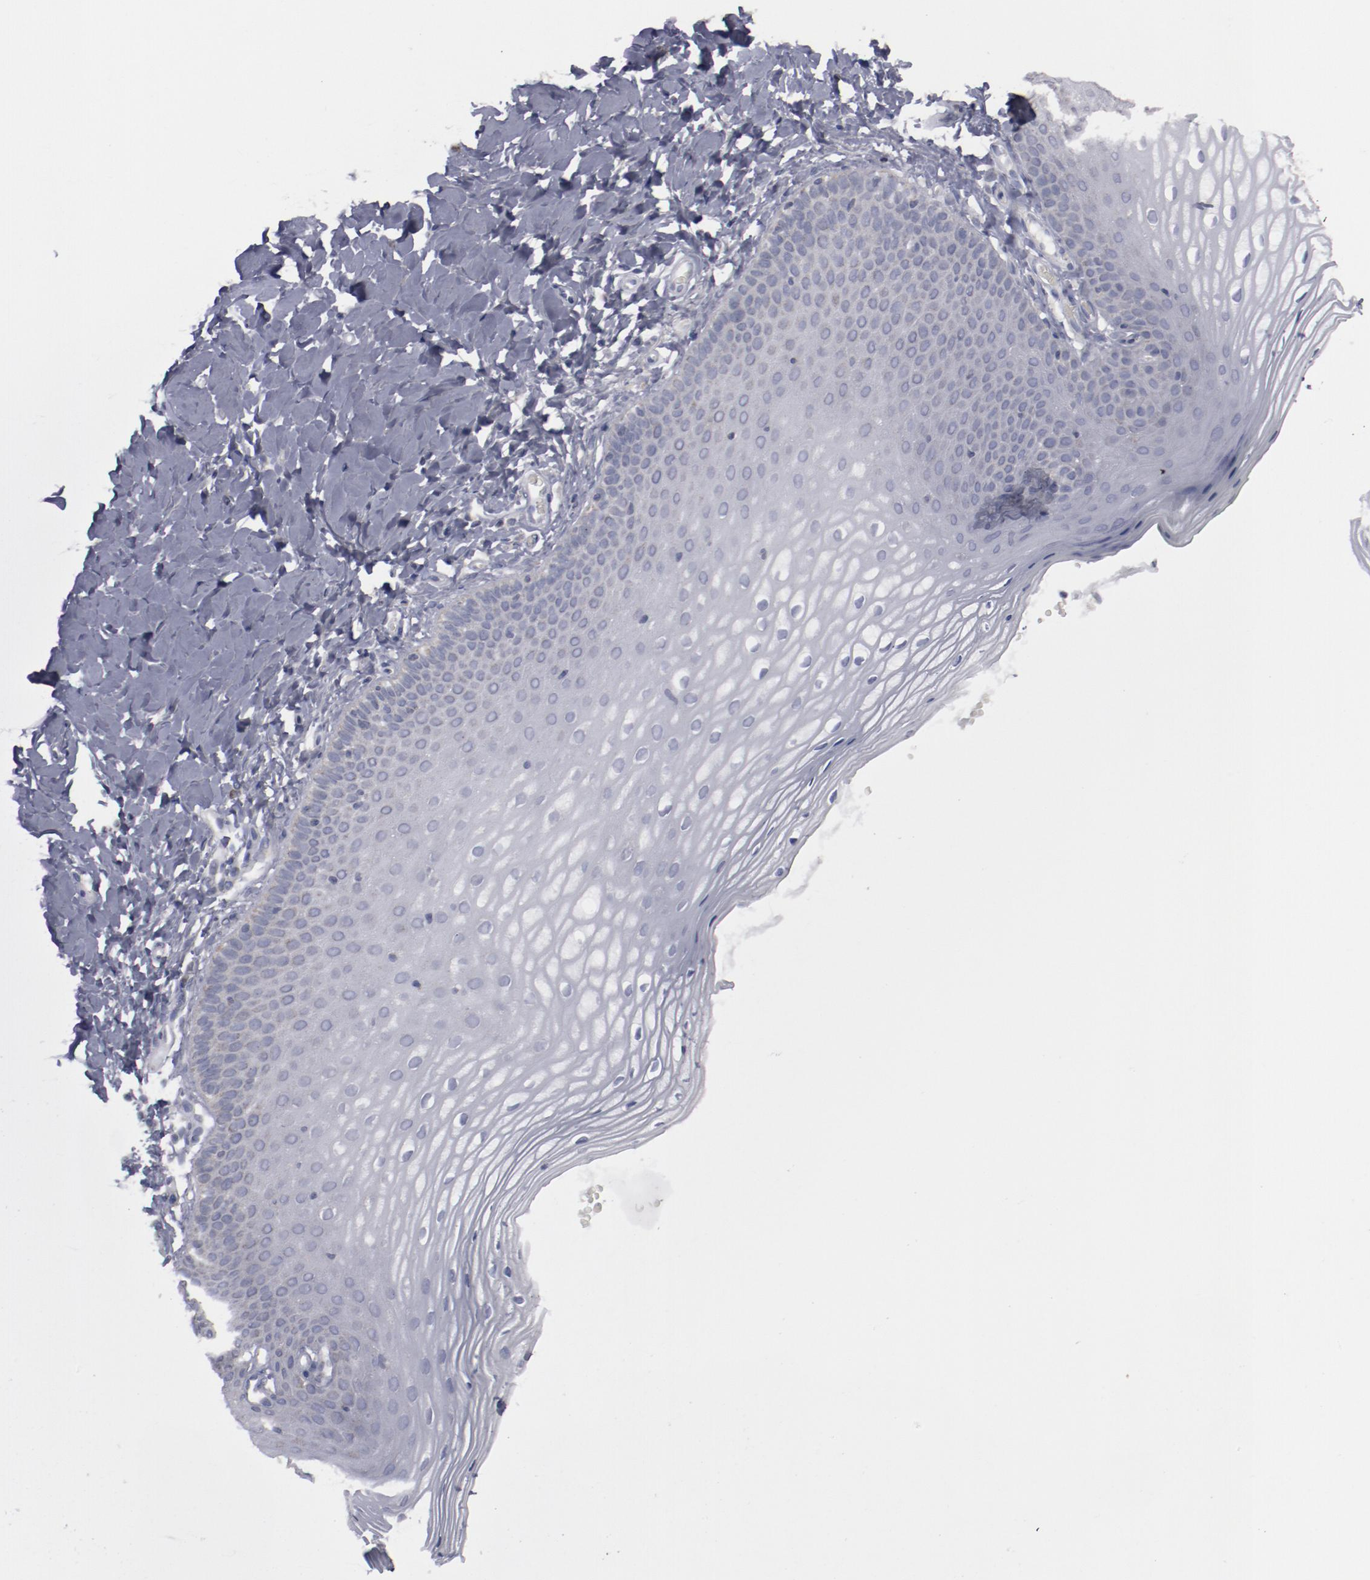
{"staining": {"intensity": "moderate", "quantity": "<25%", "location": "cytoplasmic/membranous"}, "tissue": "vagina", "cell_type": "Squamous epithelial cells", "image_type": "normal", "snomed": [{"axis": "morphology", "description": "Normal tissue, NOS"}, {"axis": "topography", "description": "Vagina"}], "caption": "Immunohistochemistry (DAB) staining of normal human vagina displays moderate cytoplasmic/membranous protein staining in approximately <25% of squamous epithelial cells. (Brightfield microscopy of DAB IHC at high magnification).", "gene": "MYOM2", "patient": {"sex": "female", "age": 55}}